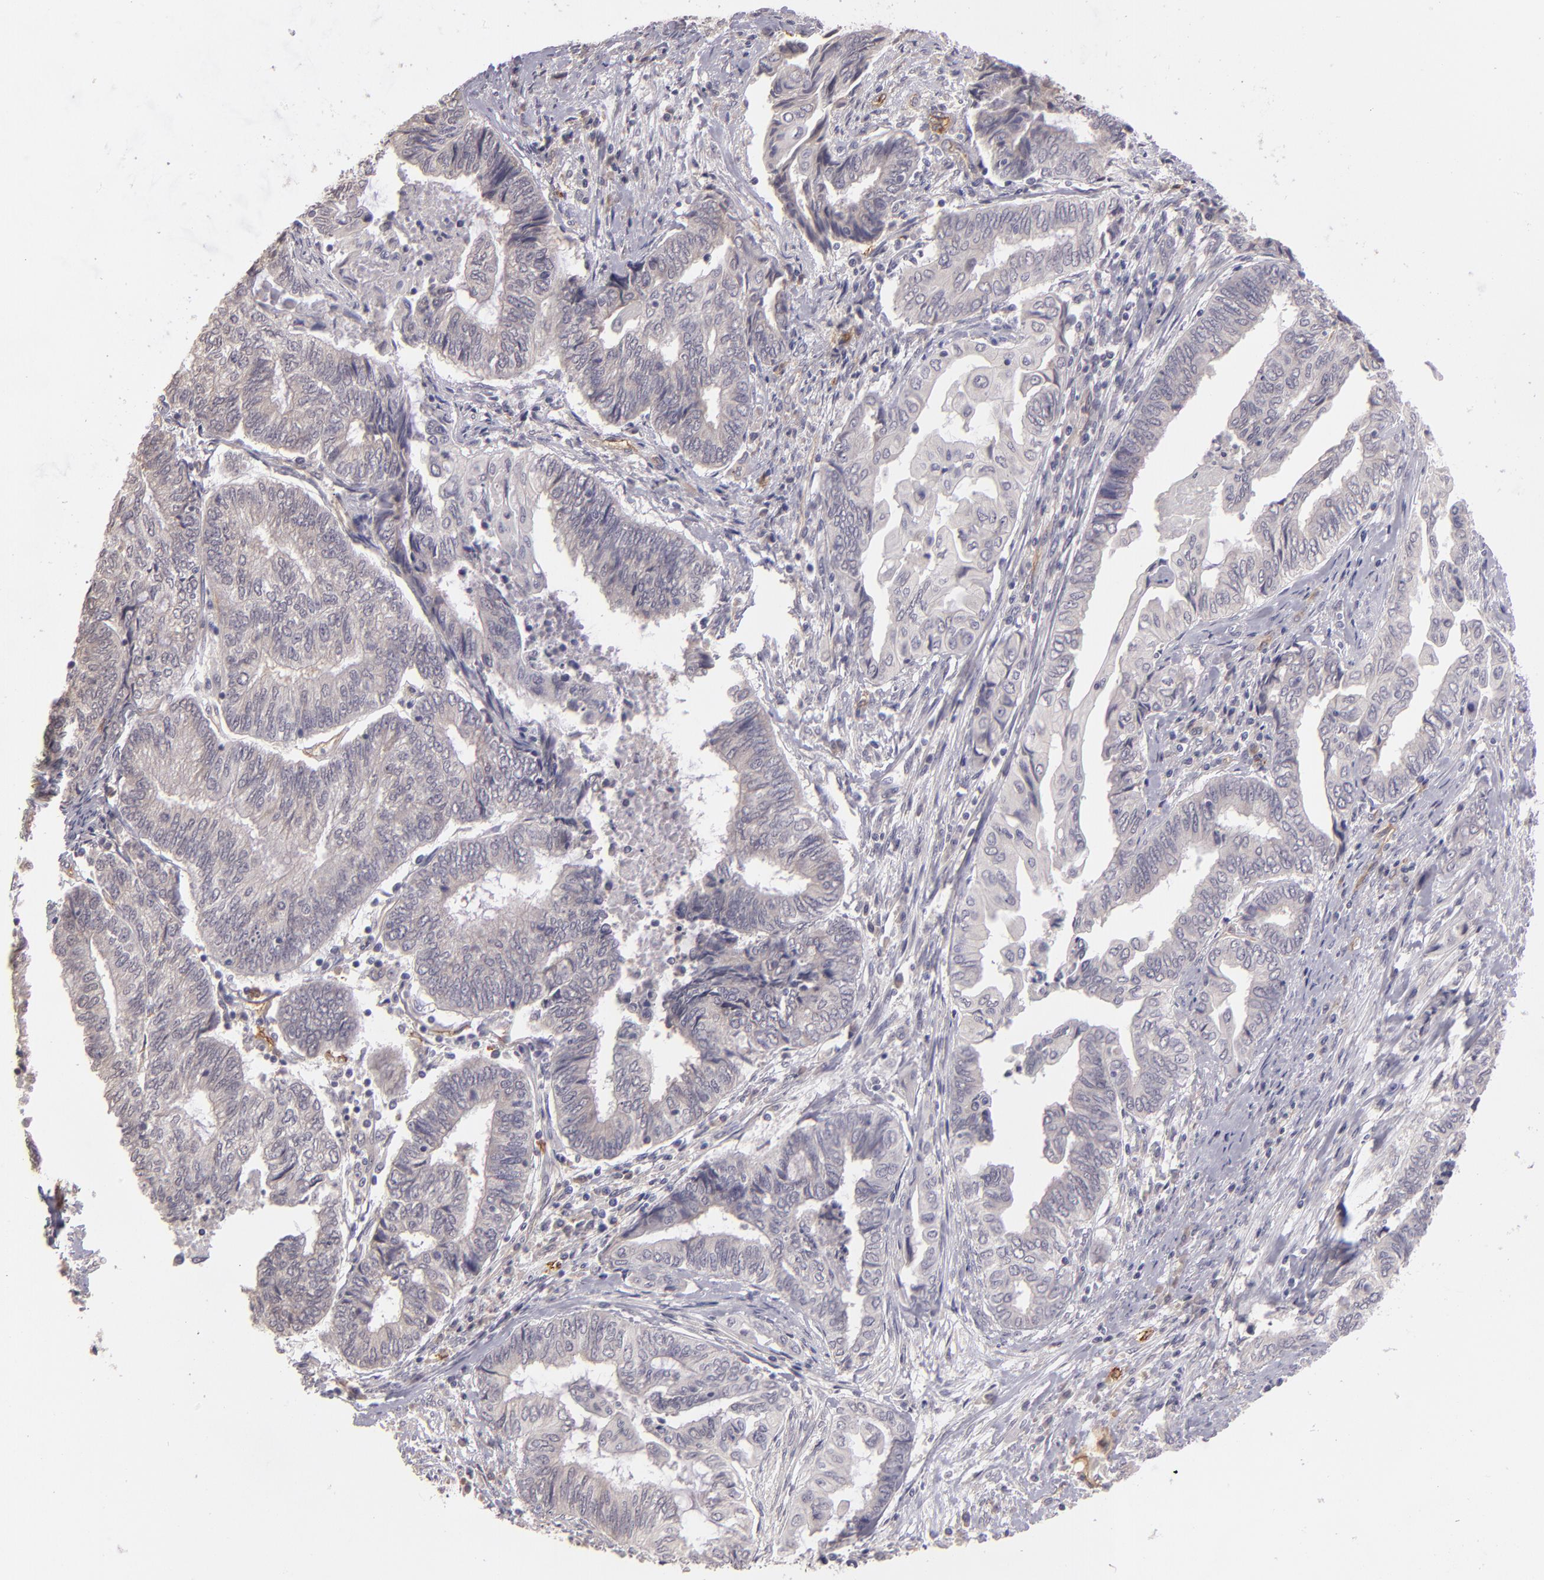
{"staining": {"intensity": "negative", "quantity": "none", "location": "none"}, "tissue": "endometrial cancer", "cell_type": "Tumor cells", "image_type": "cancer", "snomed": [{"axis": "morphology", "description": "Adenocarcinoma, NOS"}, {"axis": "topography", "description": "Uterus"}, {"axis": "topography", "description": "Endometrium"}], "caption": "Immunohistochemistry histopathology image of neoplastic tissue: human adenocarcinoma (endometrial) stained with DAB (3,3'-diaminobenzidine) shows no significant protein positivity in tumor cells.", "gene": "THBD", "patient": {"sex": "female", "age": 70}}